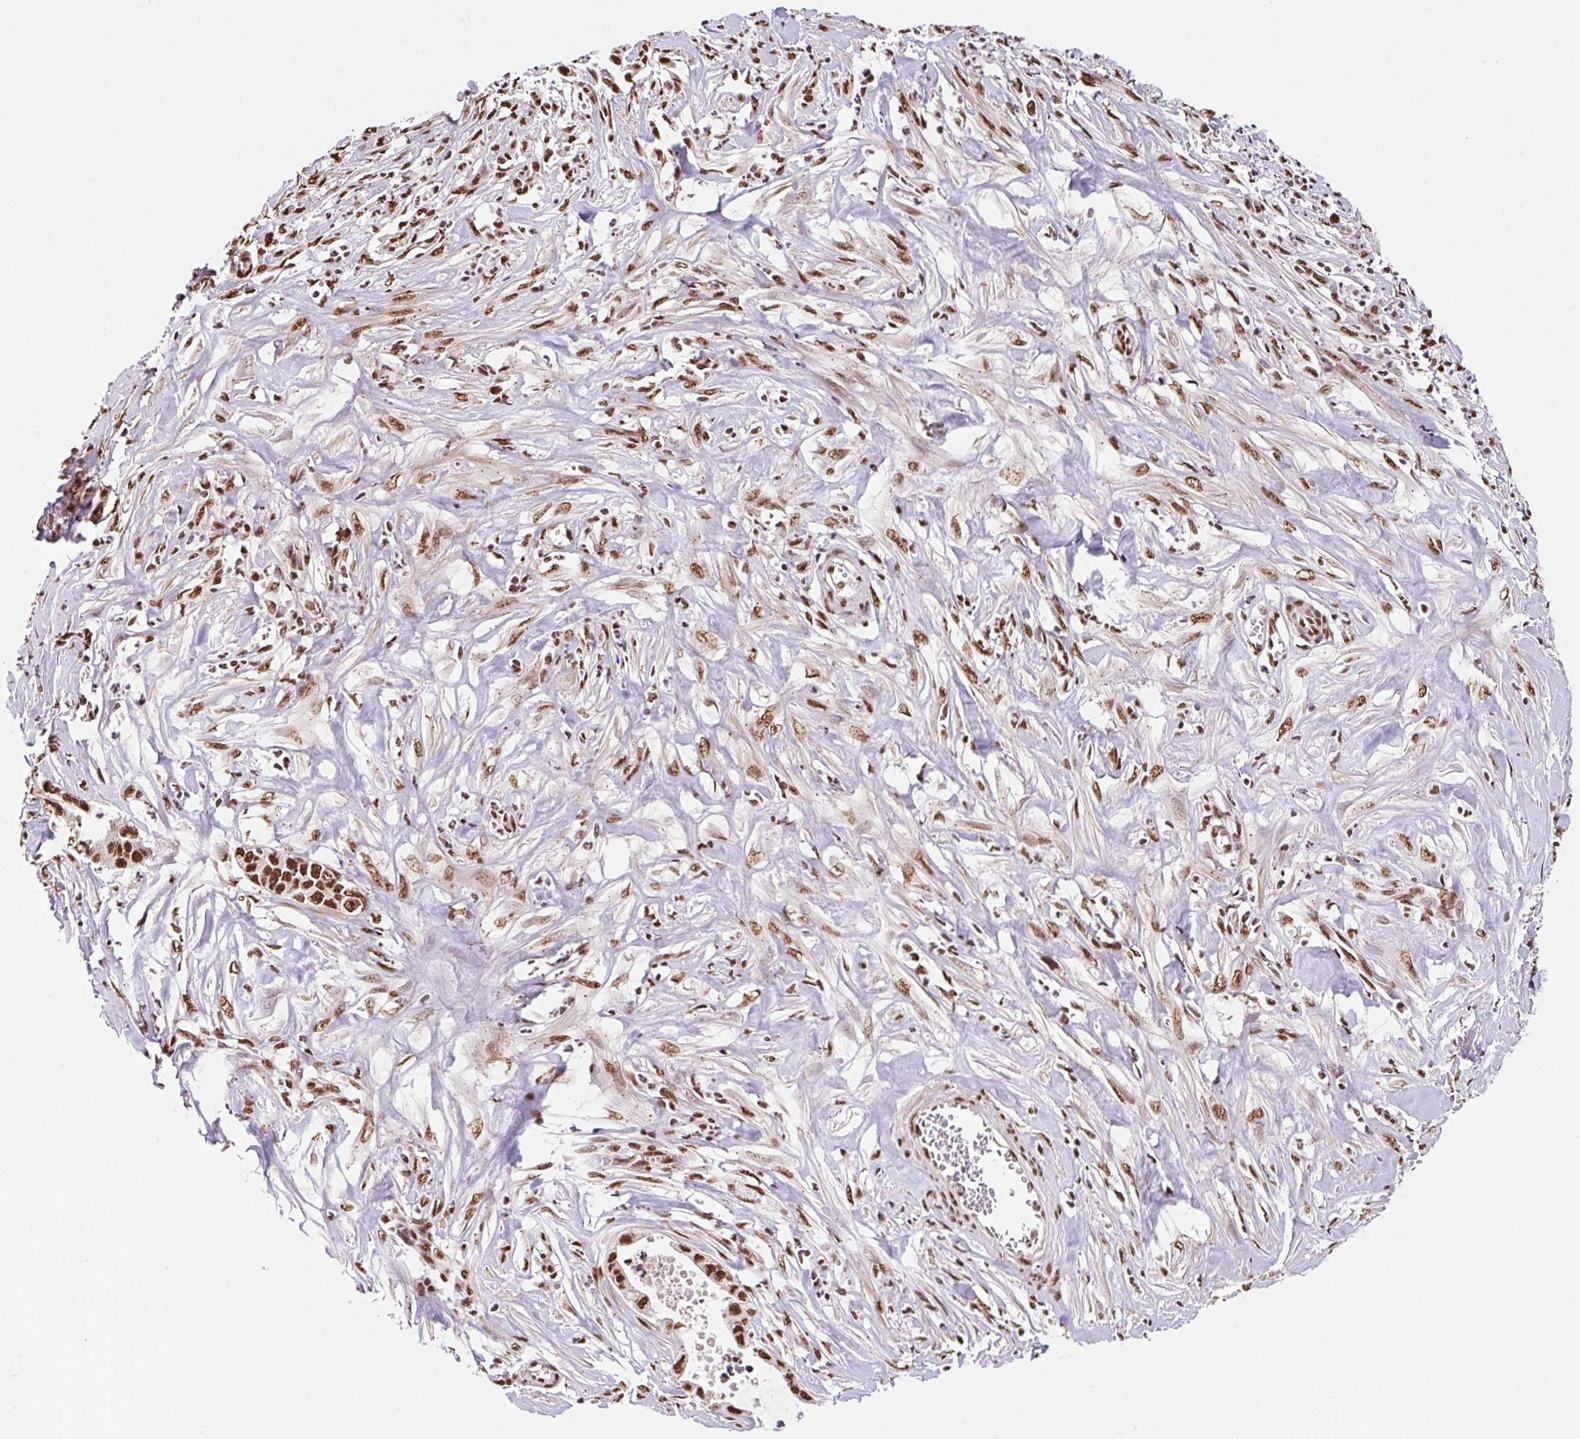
{"staining": {"intensity": "strong", "quantity": ">75%", "location": "nuclear"}, "tissue": "pancreatic cancer", "cell_type": "Tumor cells", "image_type": "cancer", "snomed": [{"axis": "morphology", "description": "Adenocarcinoma, NOS"}, {"axis": "topography", "description": "Pancreas"}], "caption": "The photomicrograph shows staining of pancreatic cancer, revealing strong nuclear protein expression (brown color) within tumor cells.", "gene": "BICRA", "patient": {"sex": "male", "age": 73}}